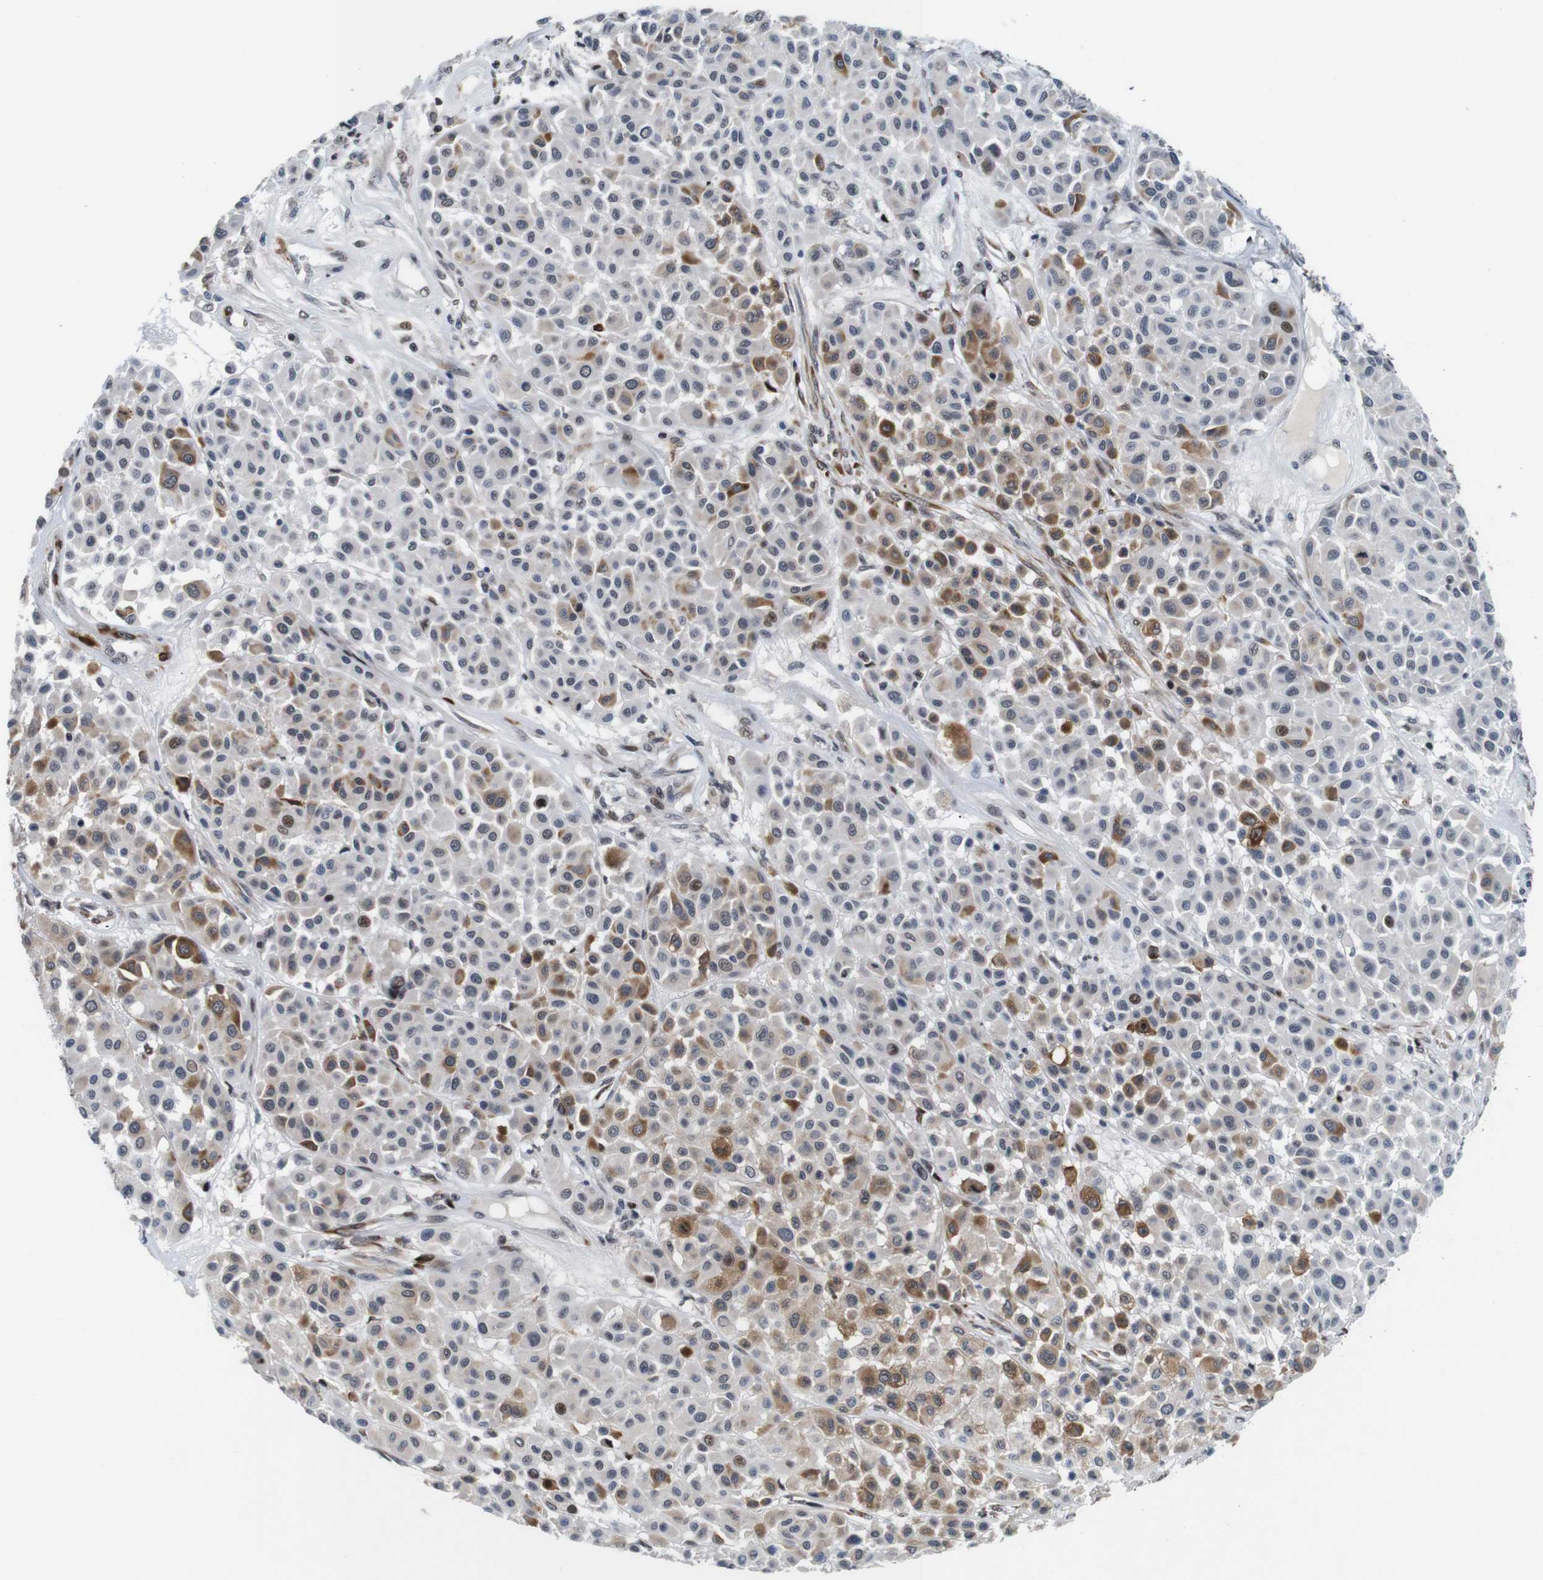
{"staining": {"intensity": "moderate", "quantity": "<25%", "location": "cytoplasmic/membranous"}, "tissue": "melanoma", "cell_type": "Tumor cells", "image_type": "cancer", "snomed": [{"axis": "morphology", "description": "Malignant melanoma, Metastatic site"}, {"axis": "topography", "description": "Soft tissue"}], "caption": "A histopathology image showing moderate cytoplasmic/membranous expression in approximately <25% of tumor cells in melanoma, as visualized by brown immunohistochemical staining.", "gene": "EIF4G1", "patient": {"sex": "male", "age": 41}}